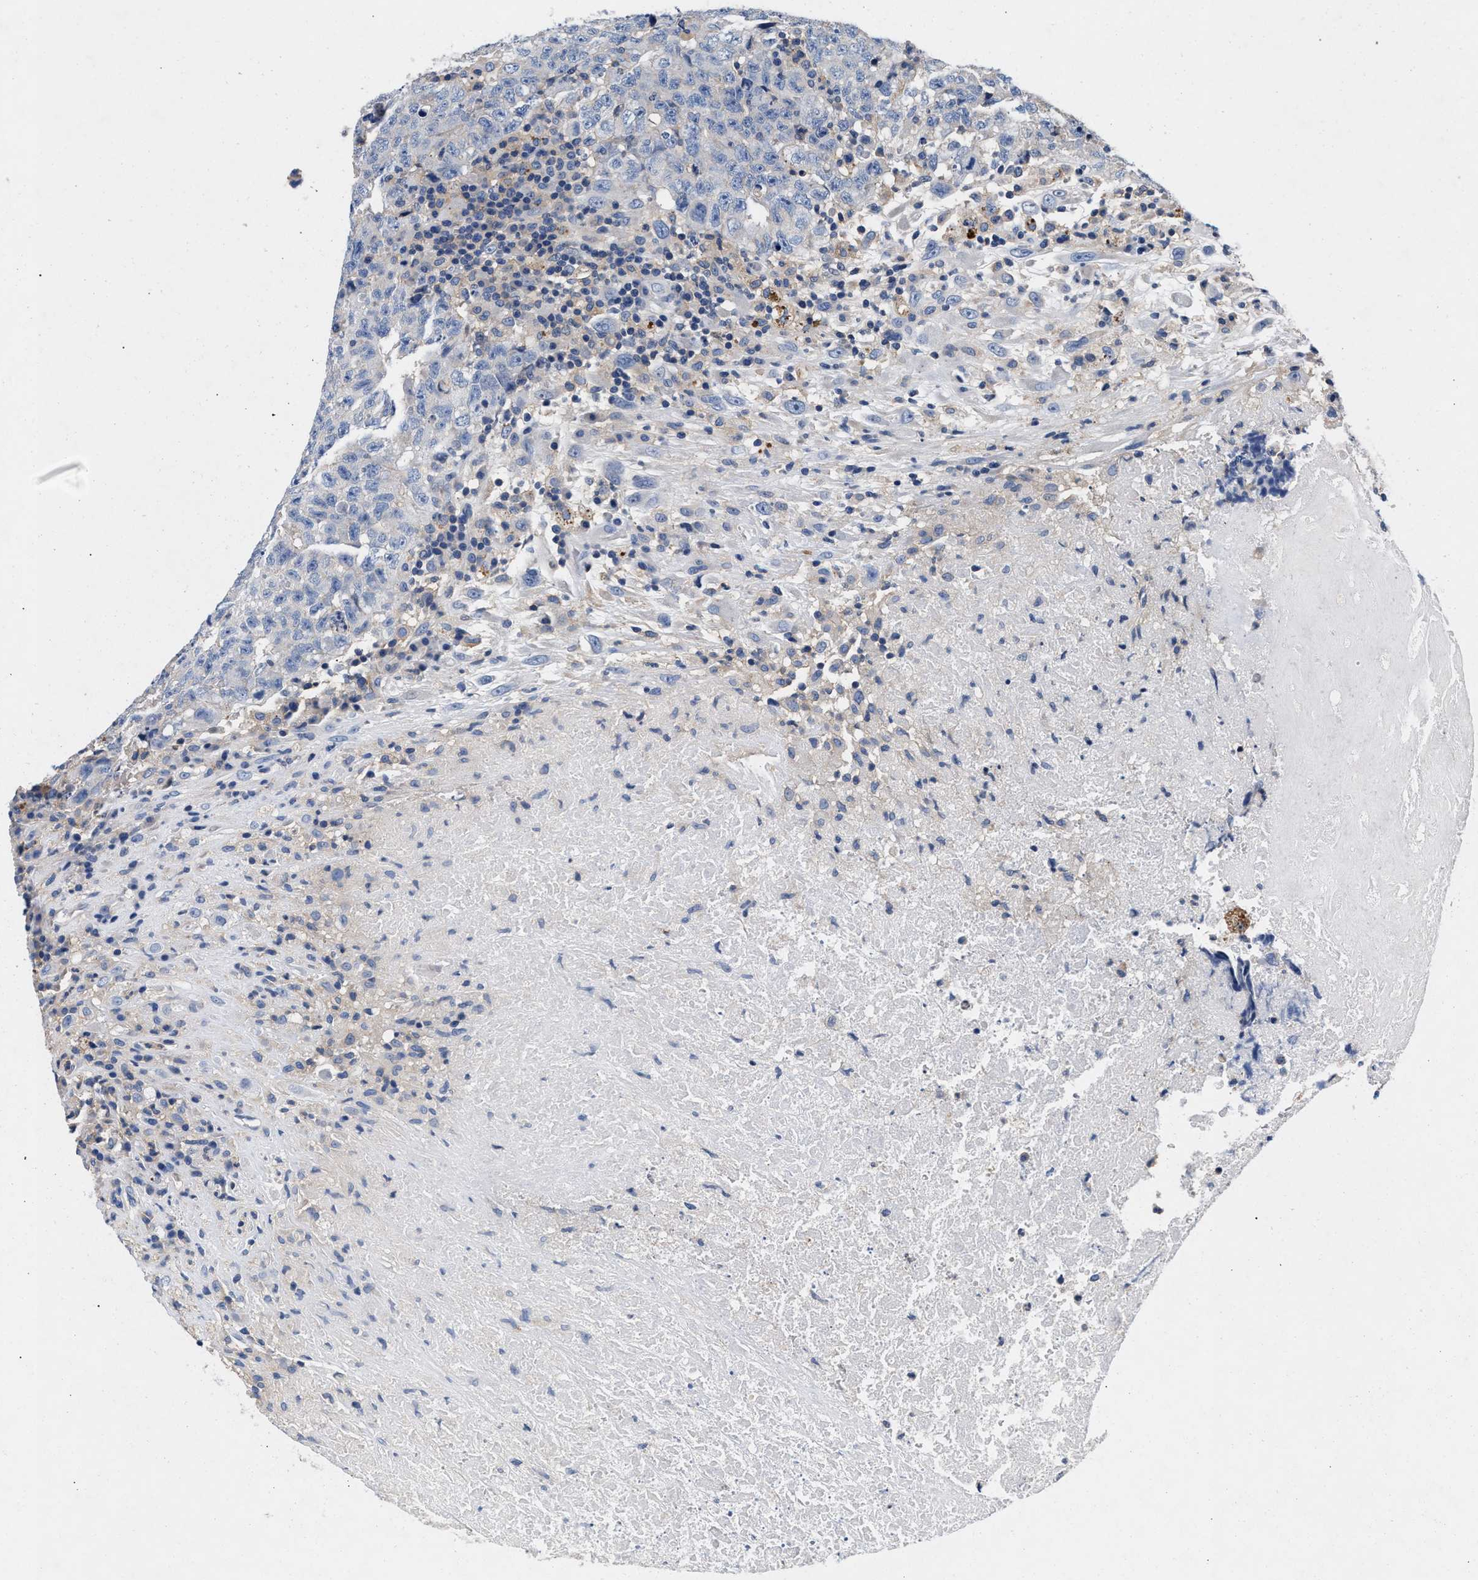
{"staining": {"intensity": "negative", "quantity": "none", "location": "none"}, "tissue": "testis cancer", "cell_type": "Tumor cells", "image_type": "cancer", "snomed": [{"axis": "morphology", "description": "Necrosis, NOS"}, {"axis": "morphology", "description": "Carcinoma, Embryonal, NOS"}, {"axis": "topography", "description": "Testis"}], "caption": "The immunohistochemistry histopathology image has no significant staining in tumor cells of testis cancer tissue.", "gene": "GNAI3", "patient": {"sex": "male", "age": 19}}